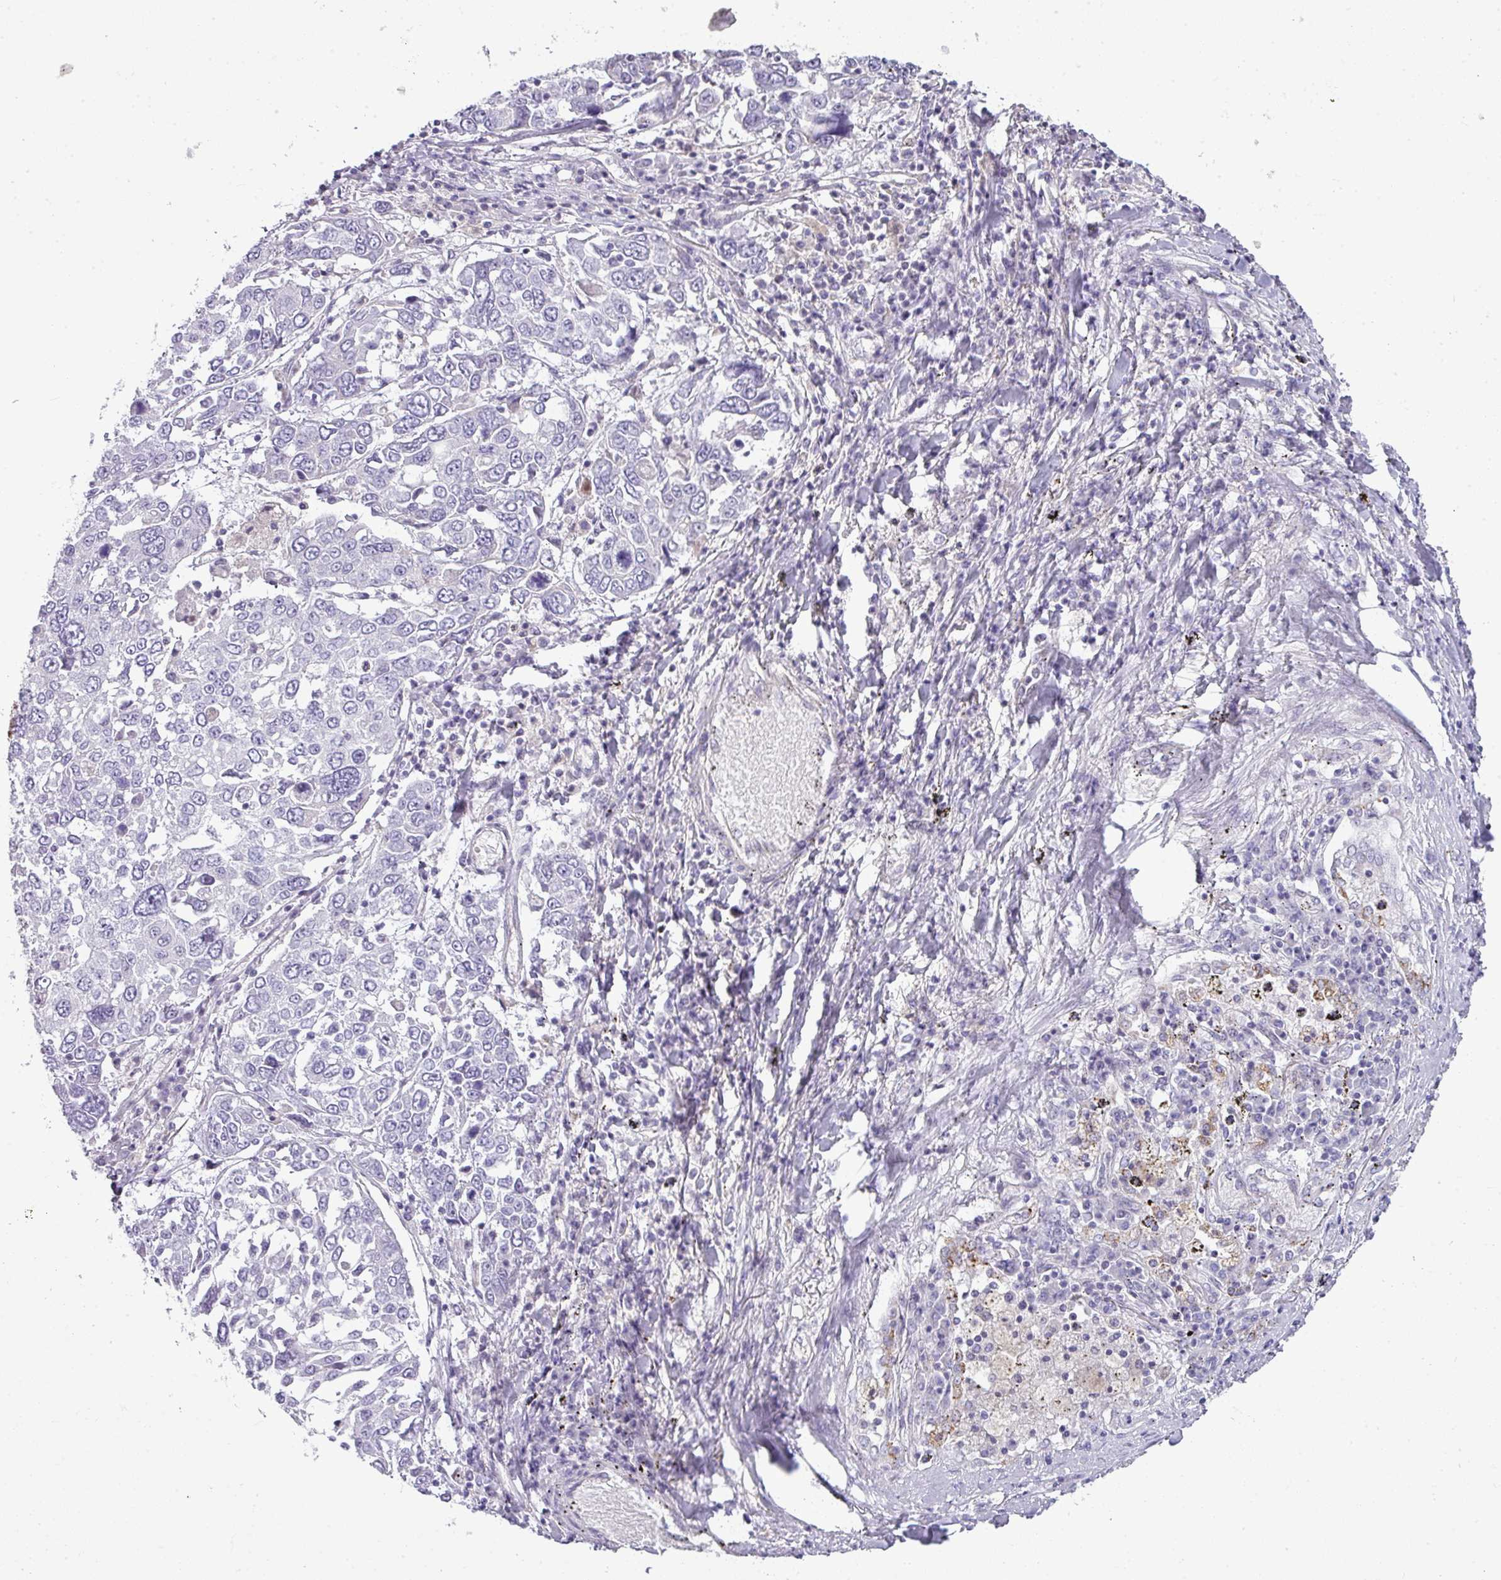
{"staining": {"intensity": "negative", "quantity": "none", "location": "none"}, "tissue": "lung cancer", "cell_type": "Tumor cells", "image_type": "cancer", "snomed": [{"axis": "morphology", "description": "Squamous cell carcinoma, NOS"}, {"axis": "topography", "description": "Lung"}], "caption": "Human squamous cell carcinoma (lung) stained for a protein using IHC displays no positivity in tumor cells.", "gene": "STAT5A", "patient": {"sex": "male", "age": 65}}